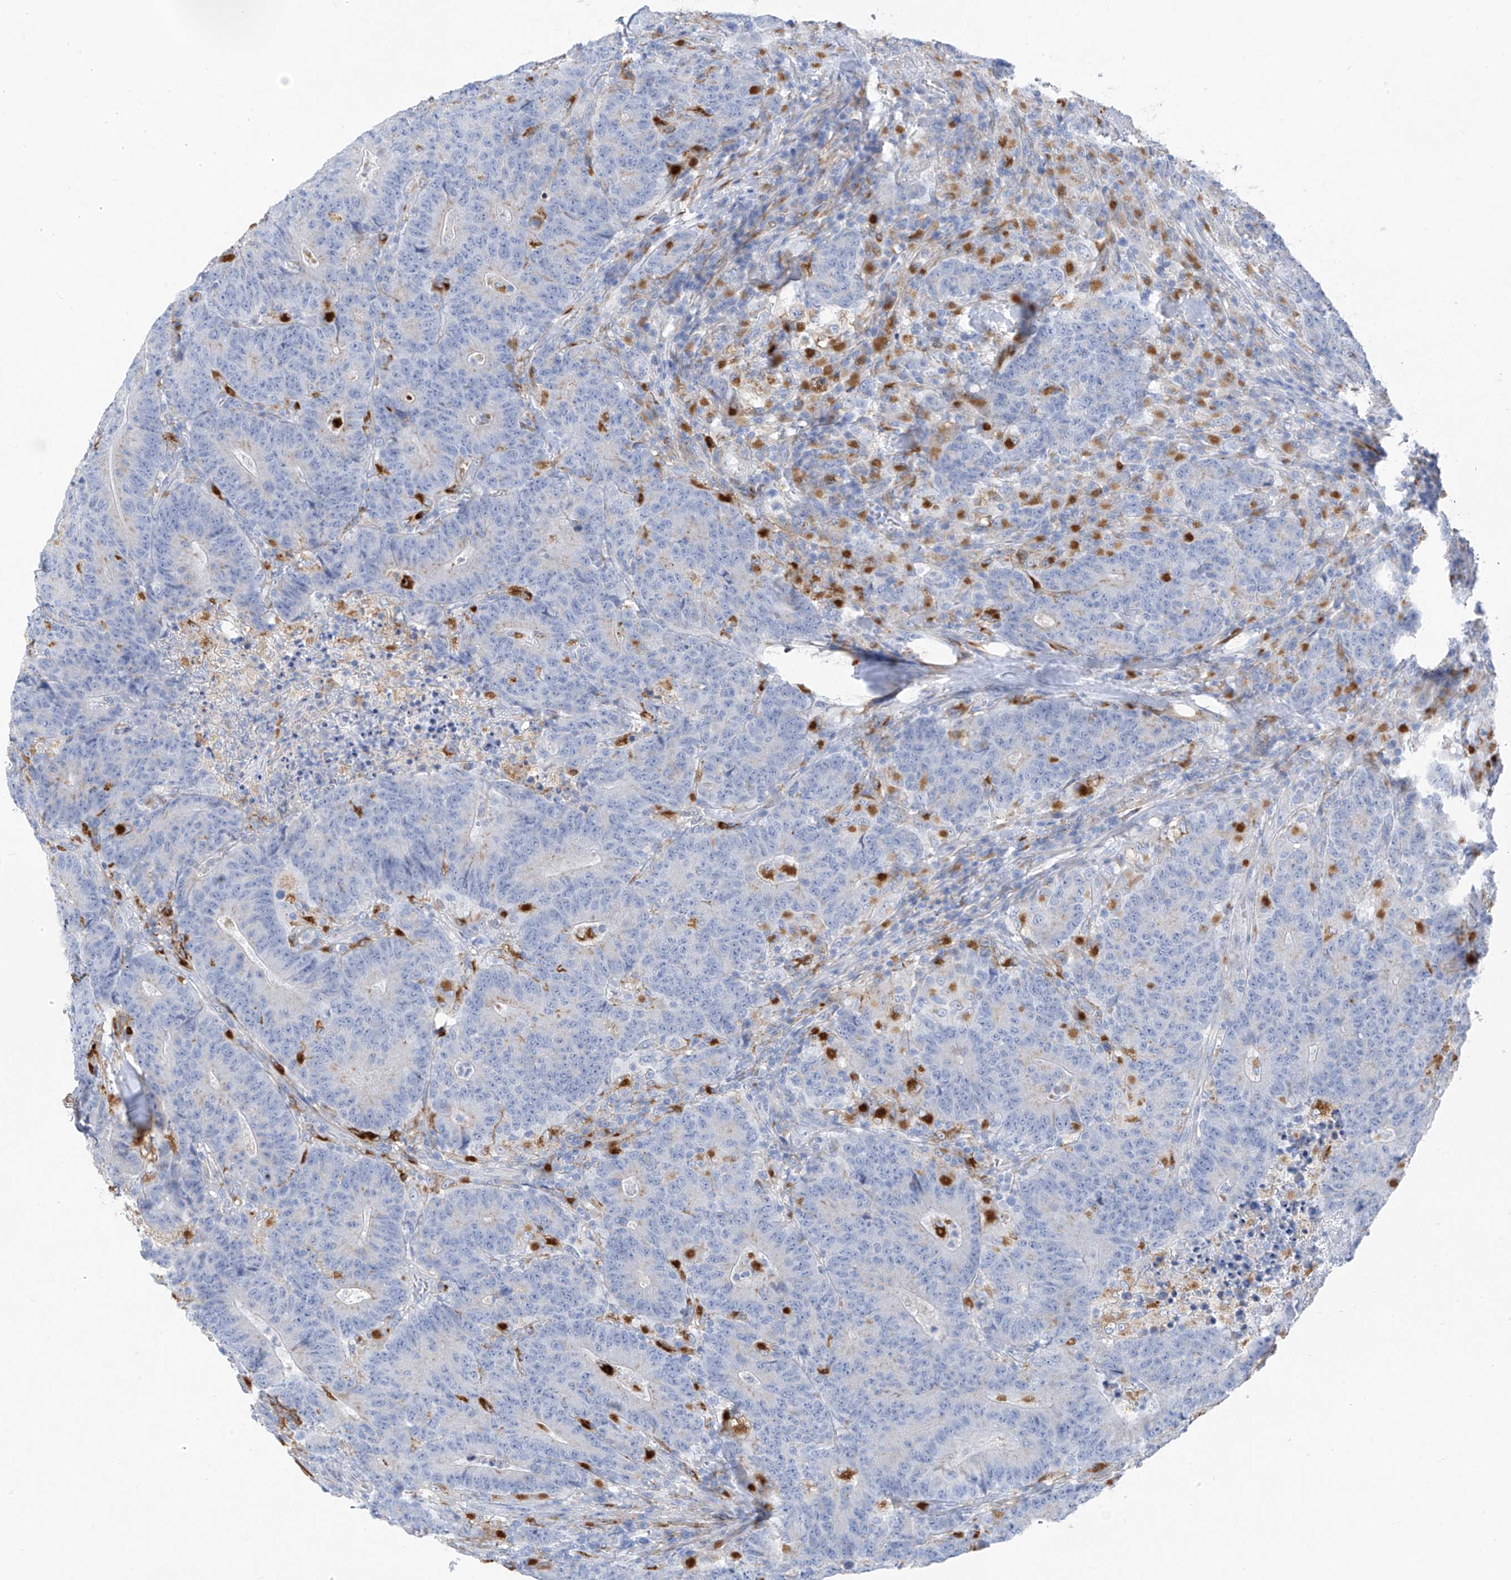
{"staining": {"intensity": "negative", "quantity": "none", "location": "none"}, "tissue": "colorectal cancer", "cell_type": "Tumor cells", "image_type": "cancer", "snomed": [{"axis": "morphology", "description": "Normal tissue, NOS"}, {"axis": "morphology", "description": "Adenocarcinoma, NOS"}, {"axis": "topography", "description": "Colon"}], "caption": "Immunohistochemical staining of adenocarcinoma (colorectal) exhibits no significant positivity in tumor cells.", "gene": "GLMP", "patient": {"sex": "female", "age": 75}}